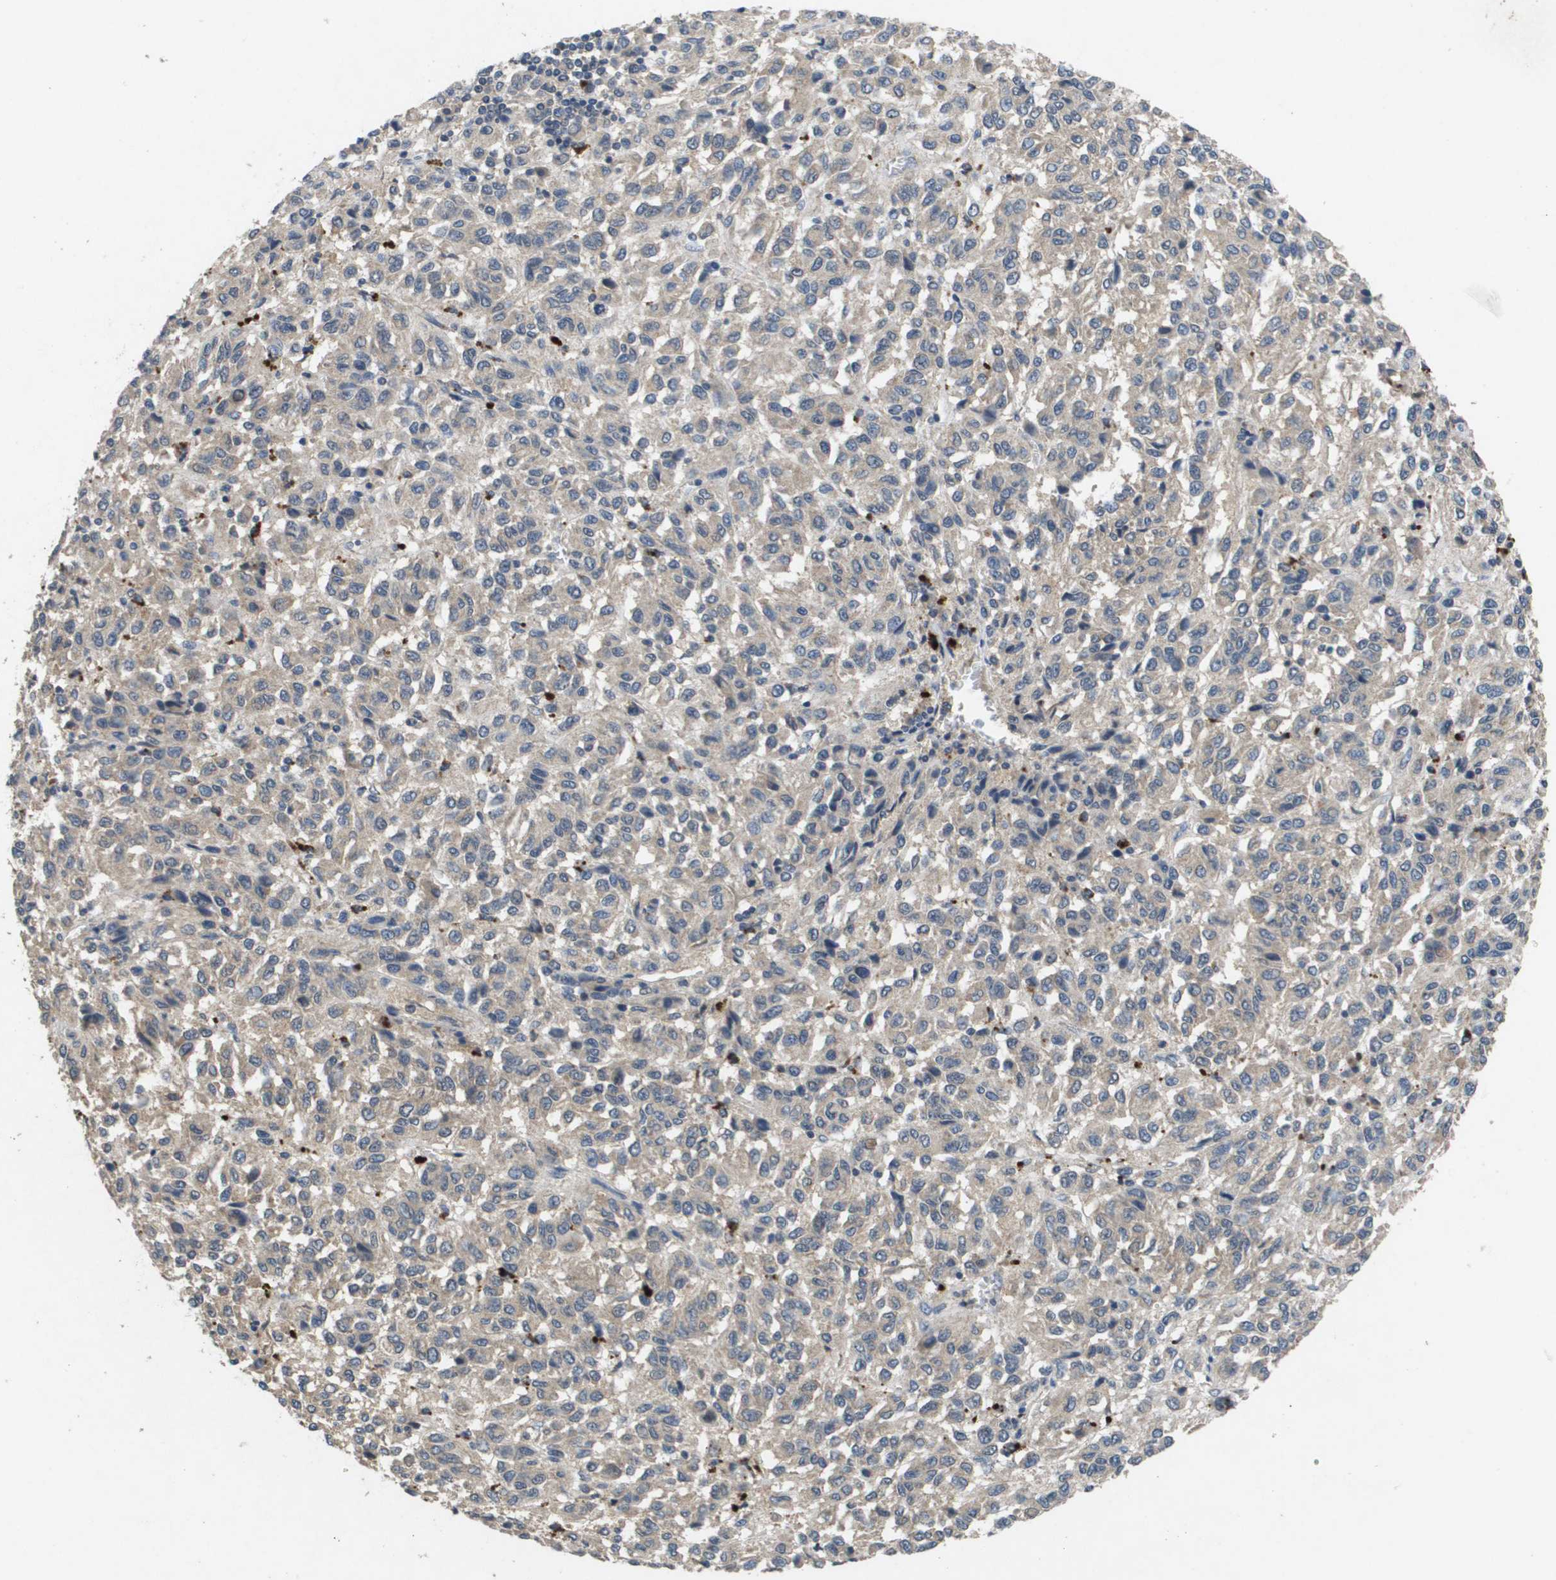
{"staining": {"intensity": "weak", "quantity": "25%-75%", "location": "cytoplasmic/membranous"}, "tissue": "melanoma", "cell_type": "Tumor cells", "image_type": "cancer", "snomed": [{"axis": "morphology", "description": "Malignant melanoma, Metastatic site"}, {"axis": "topography", "description": "Lung"}], "caption": "Immunohistochemical staining of malignant melanoma (metastatic site) reveals low levels of weak cytoplasmic/membranous protein positivity in about 25%-75% of tumor cells.", "gene": "PROC", "patient": {"sex": "male", "age": 64}}